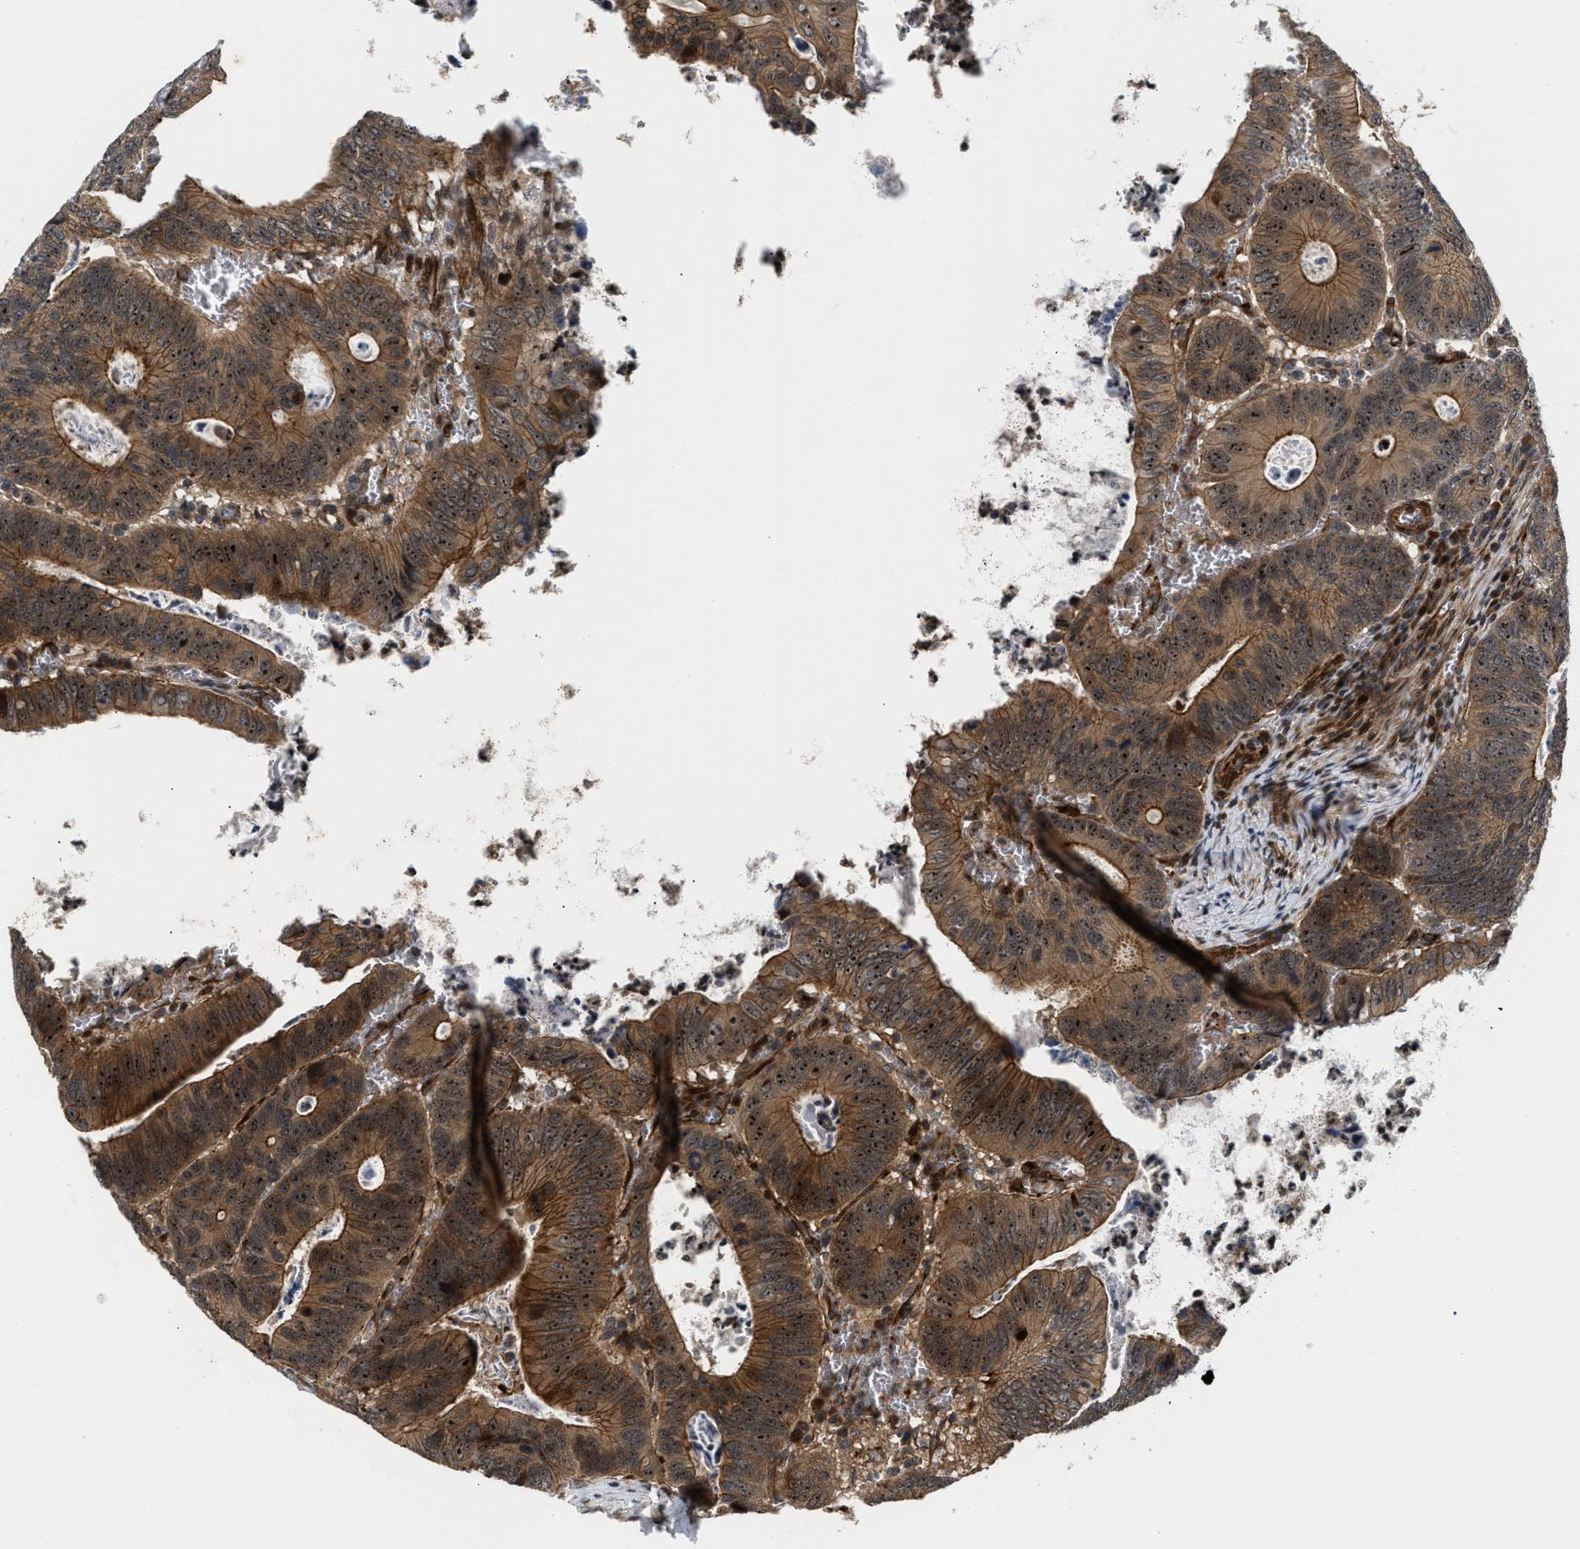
{"staining": {"intensity": "strong", "quantity": ">75%", "location": "cytoplasmic/membranous,nuclear"}, "tissue": "colorectal cancer", "cell_type": "Tumor cells", "image_type": "cancer", "snomed": [{"axis": "morphology", "description": "Inflammation, NOS"}, {"axis": "morphology", "description": "Adenocarcinoma, NOS"}, {"axis": "topography", "description": "Colon"}], "caption": "A photomicrograph of human adenocarcinoma (colorectal) stained for a protein shows strong cytoplasmic/membranous and nuclear brown staining in tumor cells.", "gene": "ALDH3A2", "patient": {"sex": "male", "age": 72}}